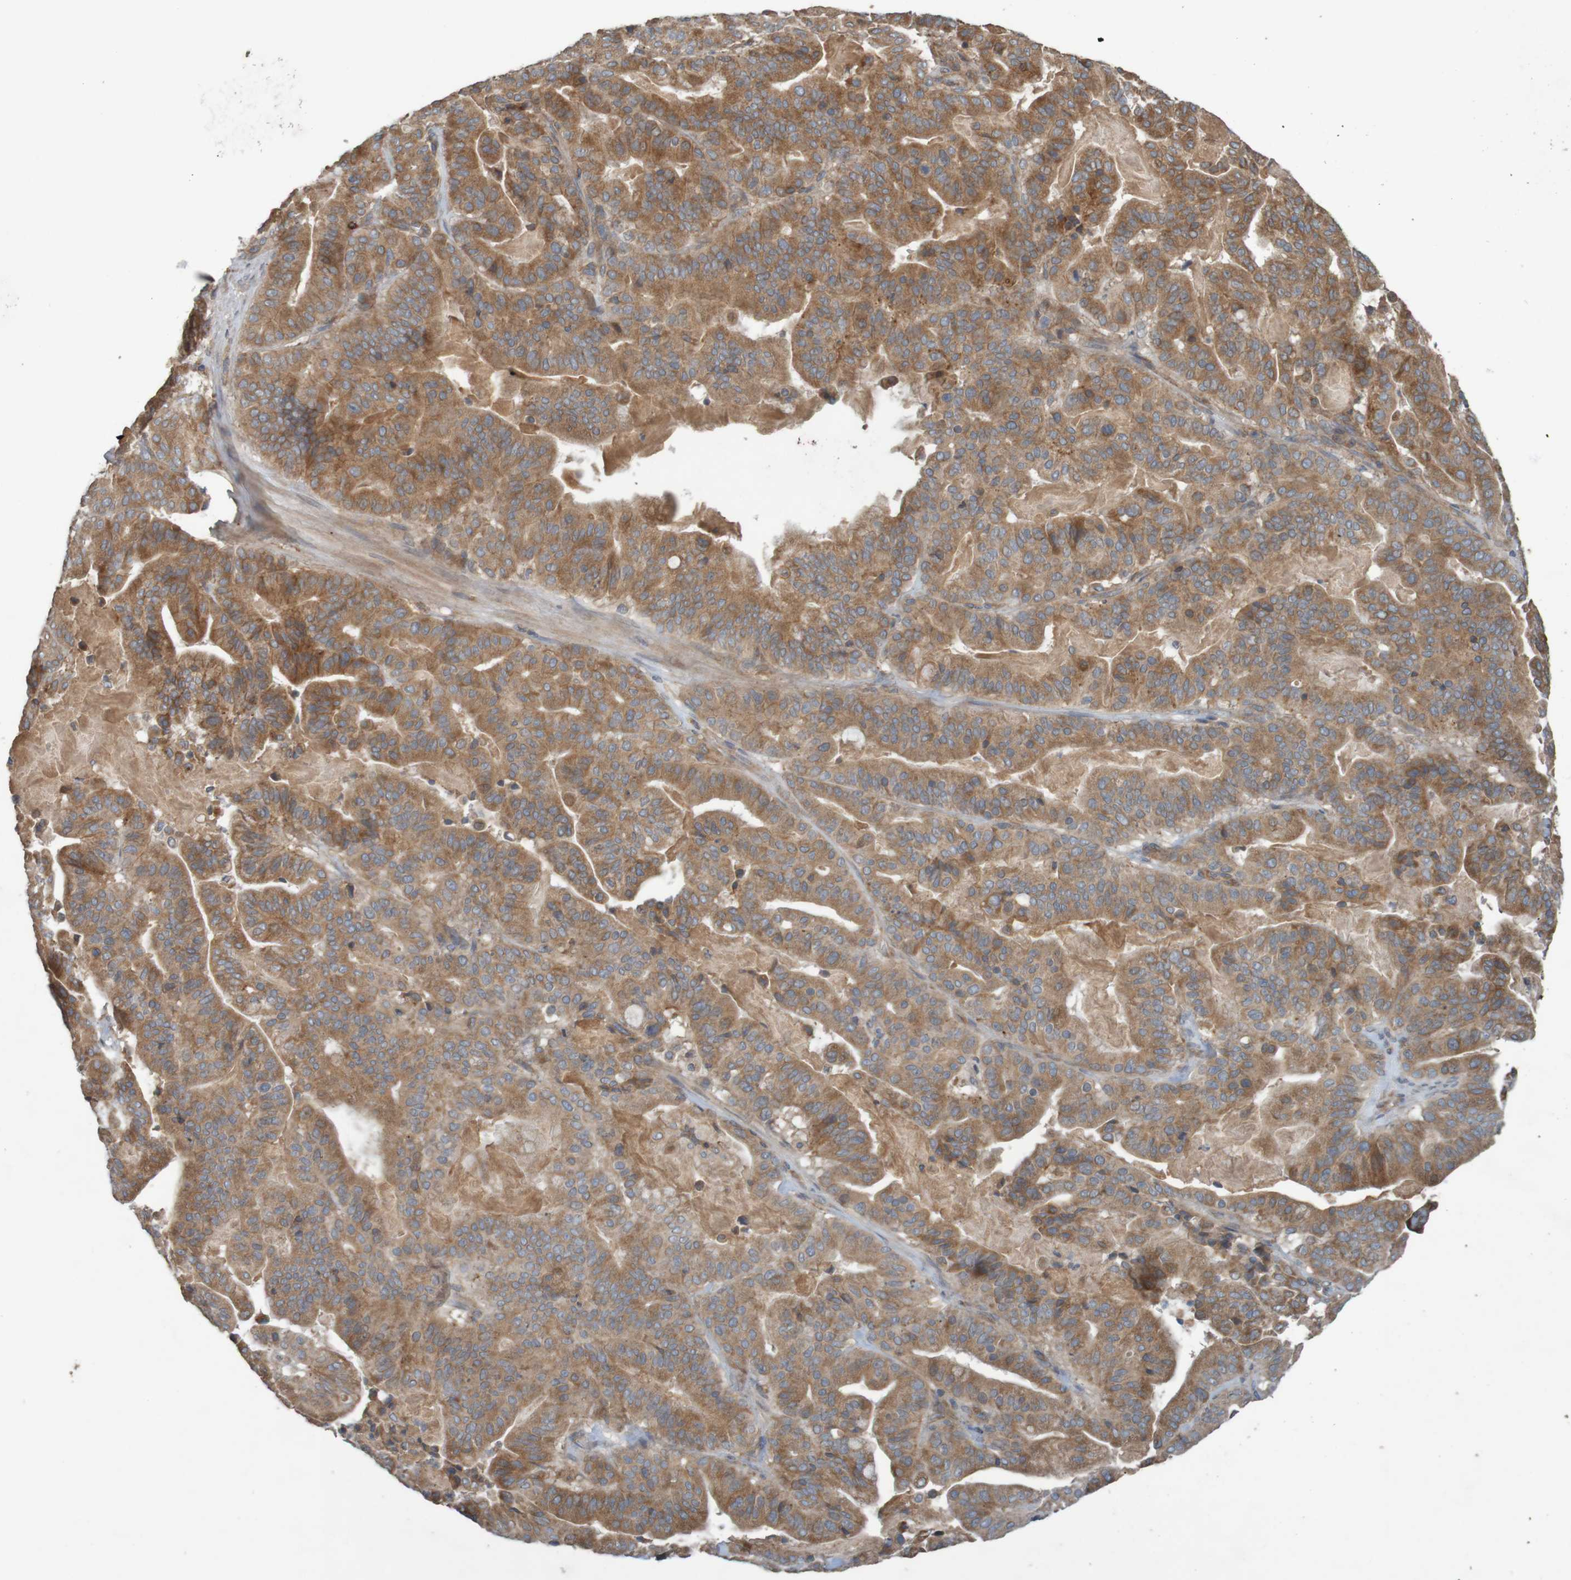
{"staining": {"intensity": "moderate", "quantity": ">75%", "location": "cytoplasmic/membranous"}, "tissue": "pancreatic cancer", "cell_type": "Tumor cells", "image_type": "cancer", "snomed": [{"axis": "morphology", "description": "Adenocarcinoma, NOS"}, {"axis": "topography", "description": "Pancreas"}], "caption": "Human pancreatic cancer stained with a brown dye displays moderate cytoplasmic/membranous positive expression in approximately >75% of tumor cells.", "gene": "B3GAT2", "patient": {"sex": "male", "age": 63}}